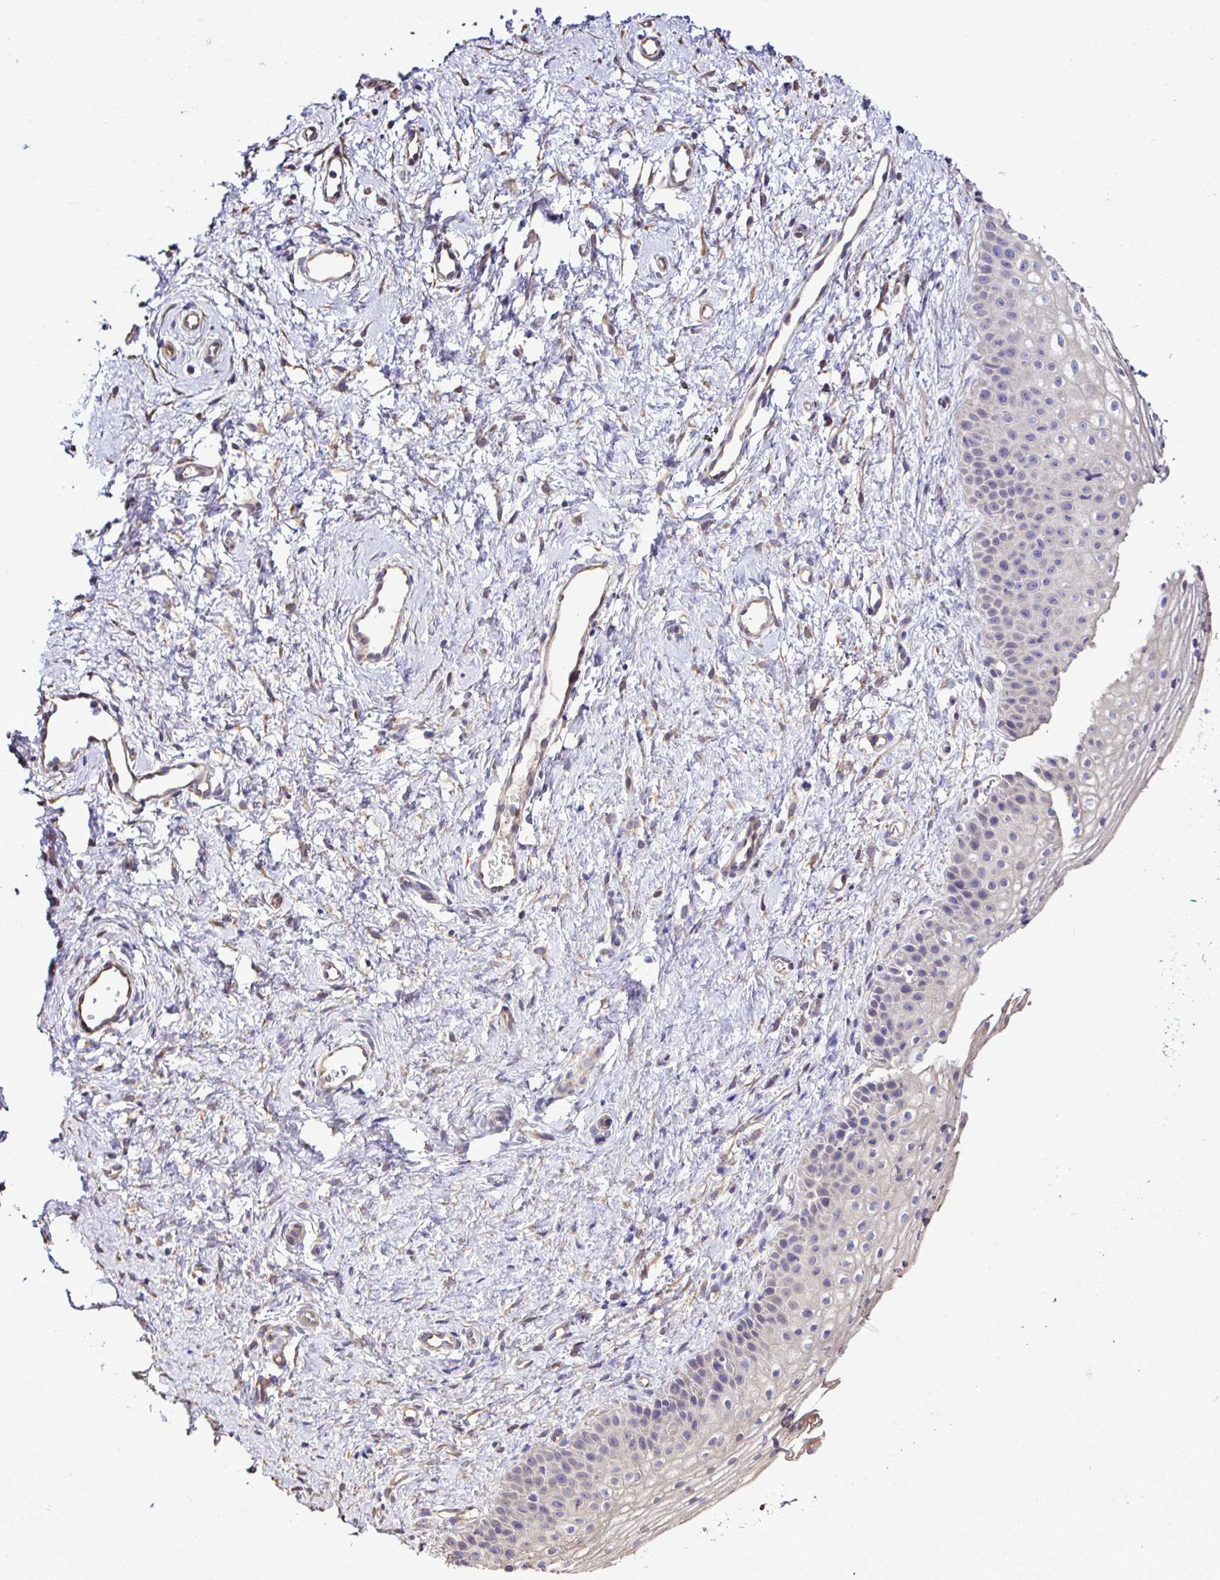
{"staining": {"intensity": "weak", "quantity": "<25%", "location": "cytoplasmic/membranous"}, "tissue": "vagina", "cell_type": "Squamous epithelial cells", "image_type": "normal", "snomed": [{"axis": "morphology", "description": "Normal tissue, NOS"}, {"axis": "topography", "description": "Vagina"}], "caption": "This is an immunohistochemistry (IHC) photomicrograph of benign human vagina. There is no expression in squamous epithelial cells.", "gene": "CCDC85C", "patient": {"sex": "female", "age": 65}}